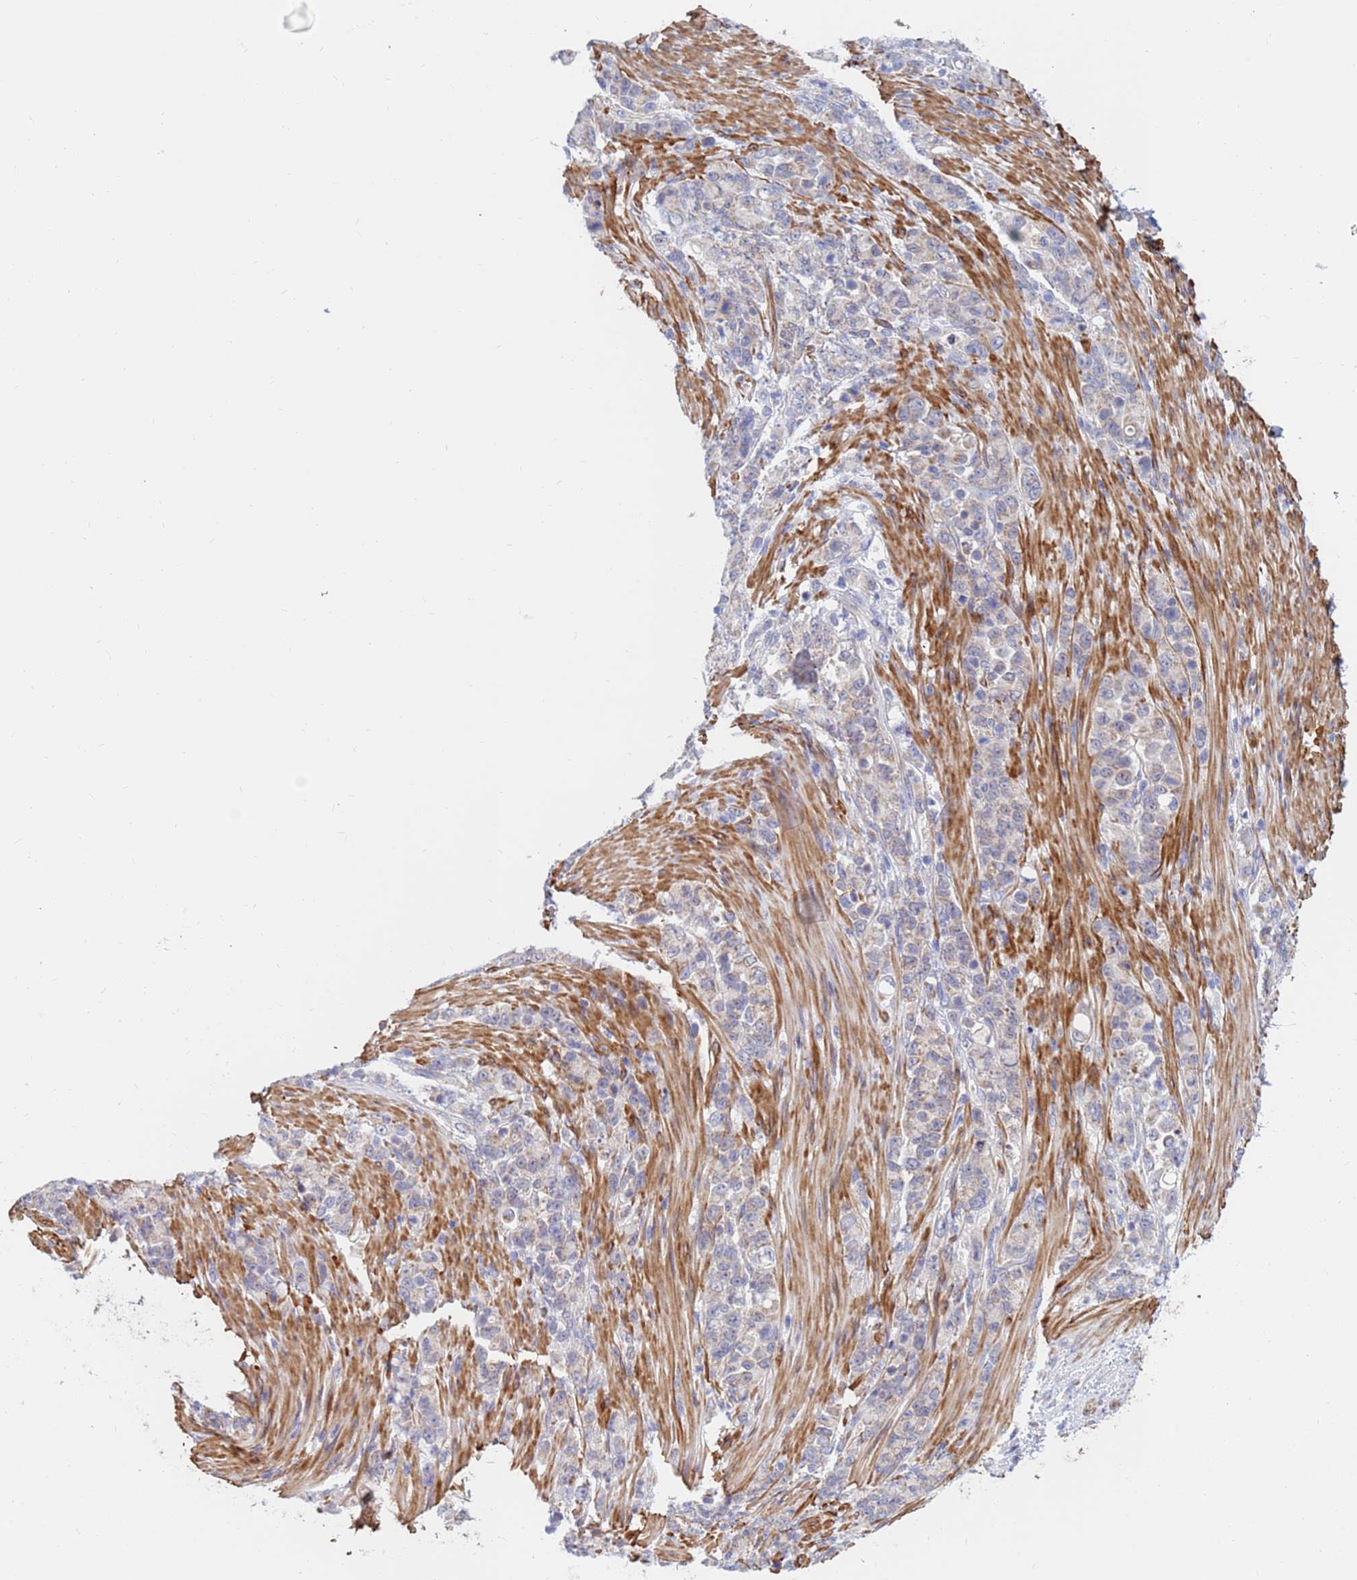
{"staining": {"intensity": "weak", "quantity": "25%-75%", "location": "cytoplasmic/membranous"}, "tissue": "stomach cancer", "cell_type": "Tumor cells", "image_type": "cancer", "snomed": [{"axis": "morphology", "description": "Normal tissue, NOS"}, {"axis": "morphology", "description": "Adenocarcinoma, NOS"}, {"axis": "topography", "description": "Stomach"}], "caption": "Protein staining demonstrates weak cytoplasmic/membranous expression in approximately 25%-75% of tumor cells in stomach cancer (adenocarcinoma).", "gene": "SDR39U1", "patient": {"sex": "female", "age": 79}}